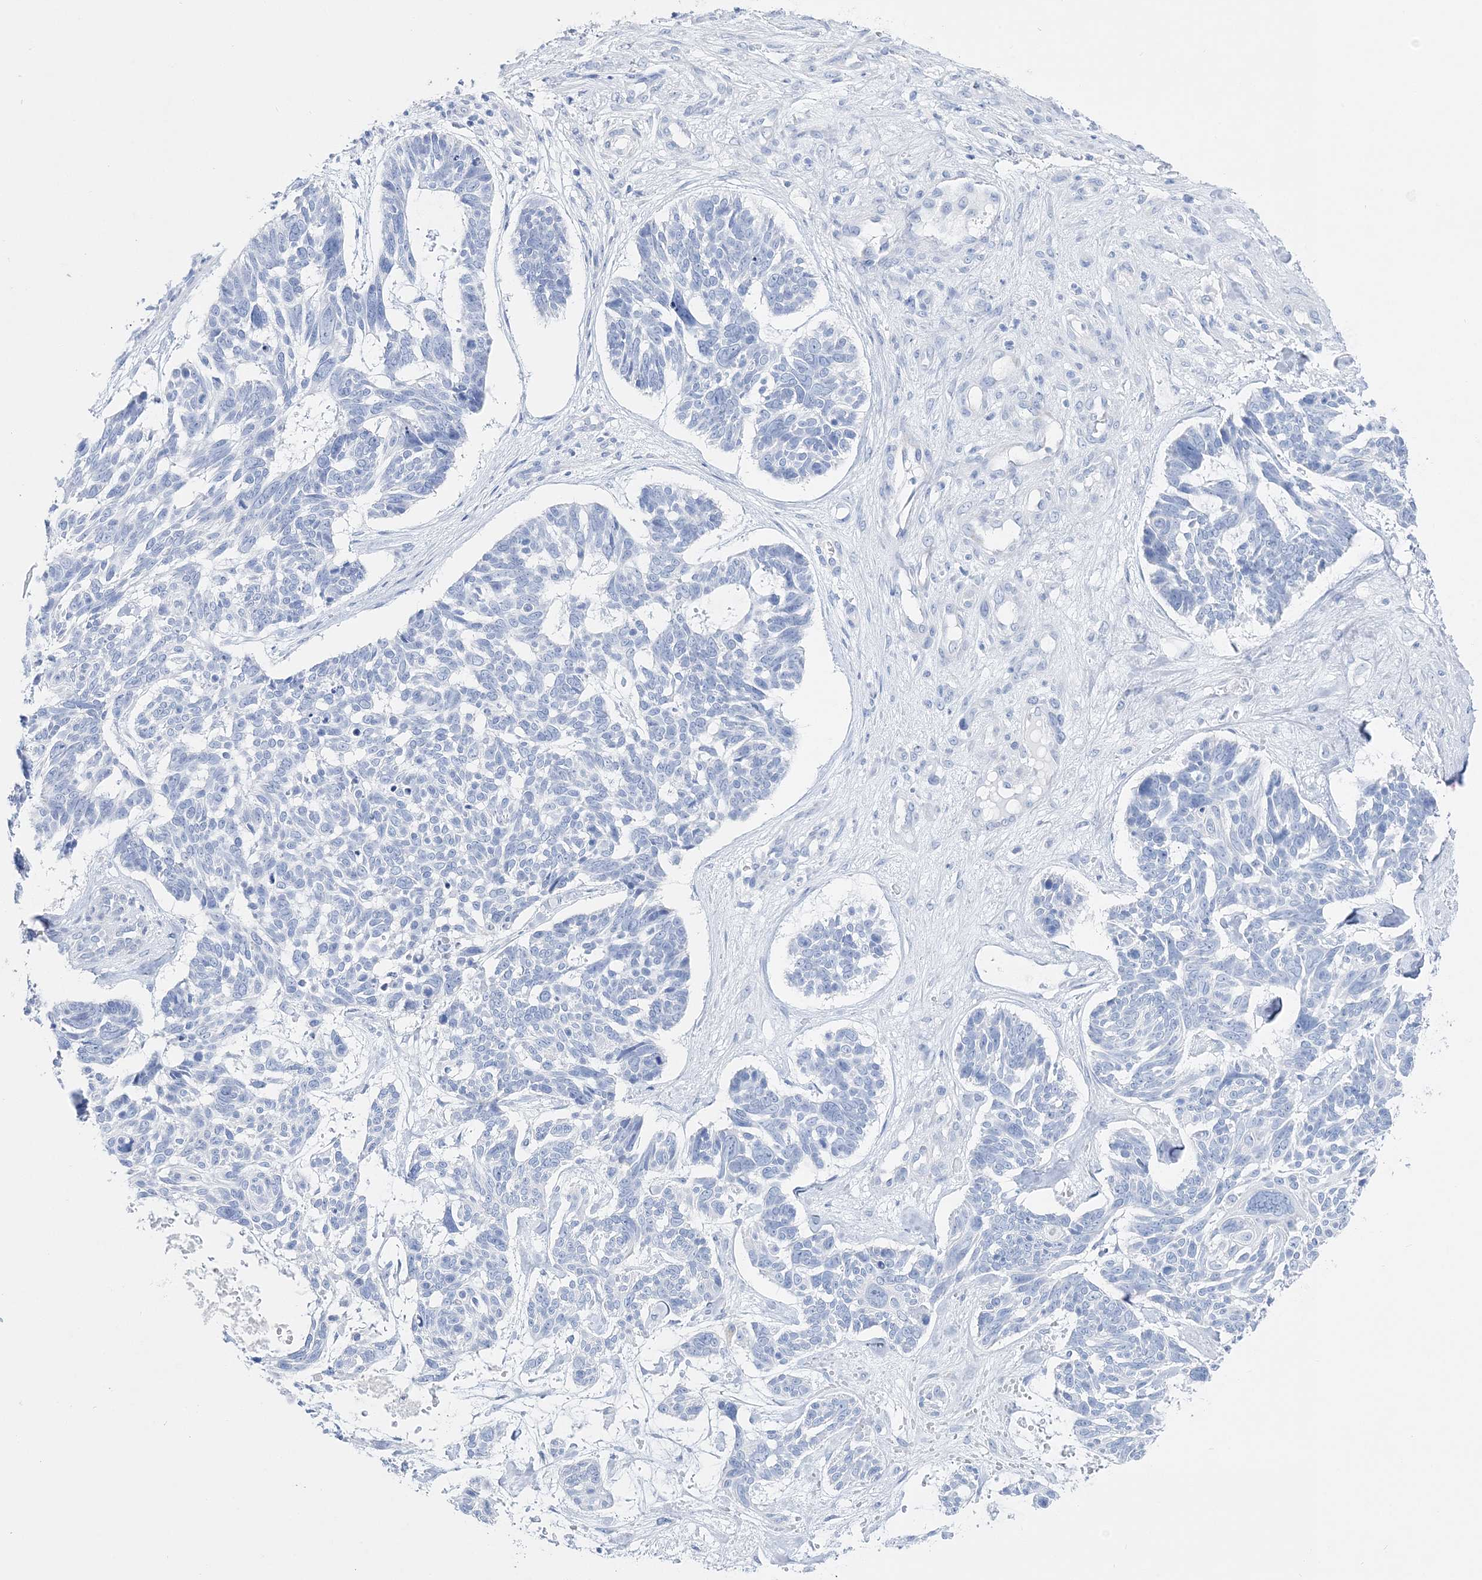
{"staining": {"intensity": "negative", "quantity": "none", "location": "none"}, "tissue": "skin cancer", "cell_type": "Tumor cells", "image_type": "cancer", "snomed": [{"axis": "morphology", "description": "Basal cell carcinoma"}, {"axis": "topography", "description": "Skin"}], "caption": "Tumor cells show no significant protein staining in basal cell carcinoma (skin).", "gene": "TSPYL6", "patient": {"sex": "male", "age": 88}}